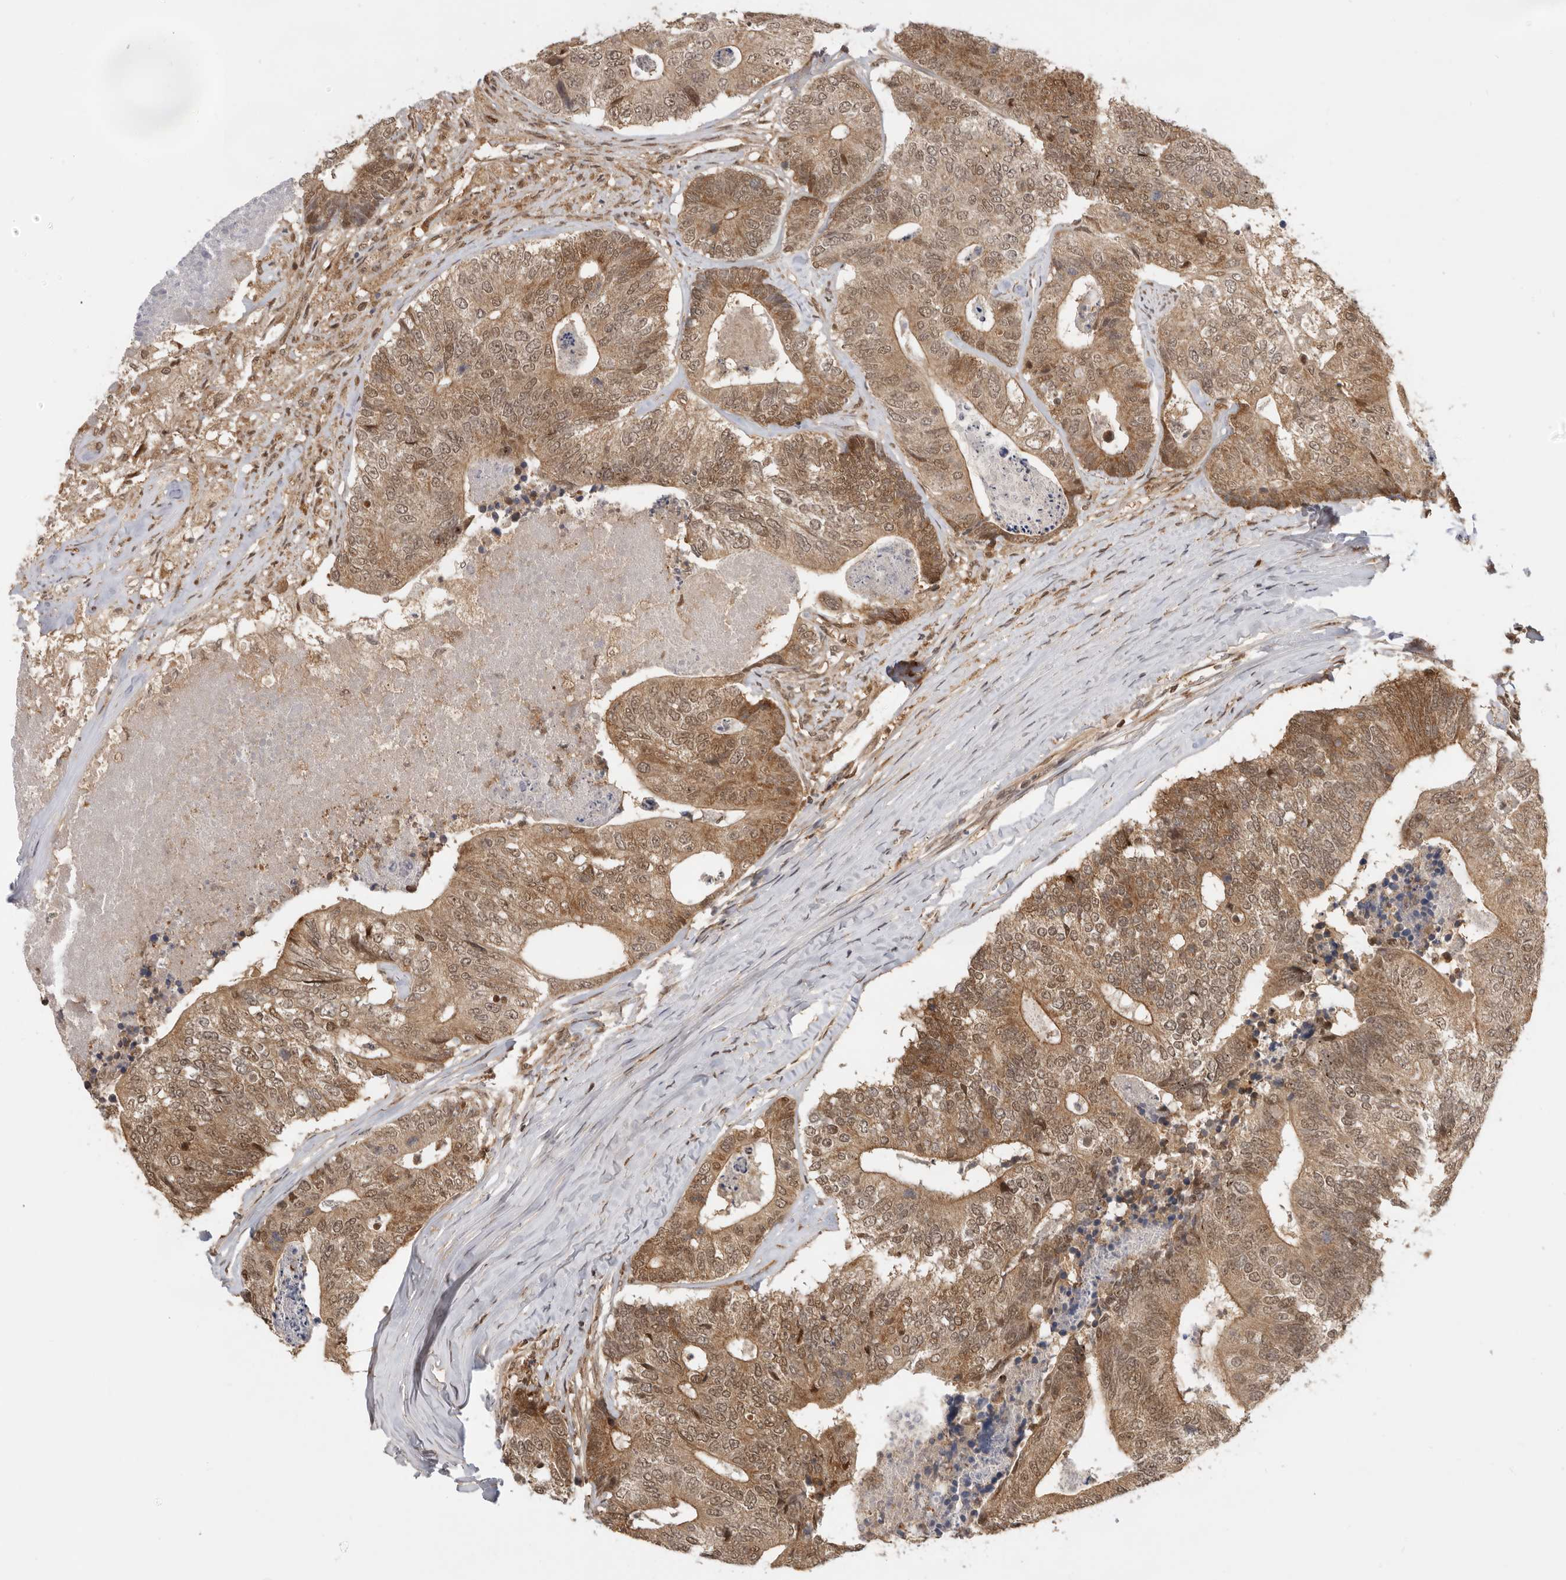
{"staining": {"intensity": "moderate", "quantity": ">75%", "location": "cytoplasmic/membranous,nuclear"}, "tissue": "colorectal cancer", "cell_type": "Tumor cells", "image_type": "cancer", "snomed": [{"axis": "morphology", "description": "Adenocarcinoma, NOS"}, {"axis": "topography", "description": "Colon"}], "caption": "Human adenocarcinoma (colorectal) stained with a brown dye exhibits moderate cytoplasmic/membranous and nuclear positive positivity in approximately >75% of tumor cells.", "gene": "ADPRS", "patient": {"sex": "female", "age": 67}}